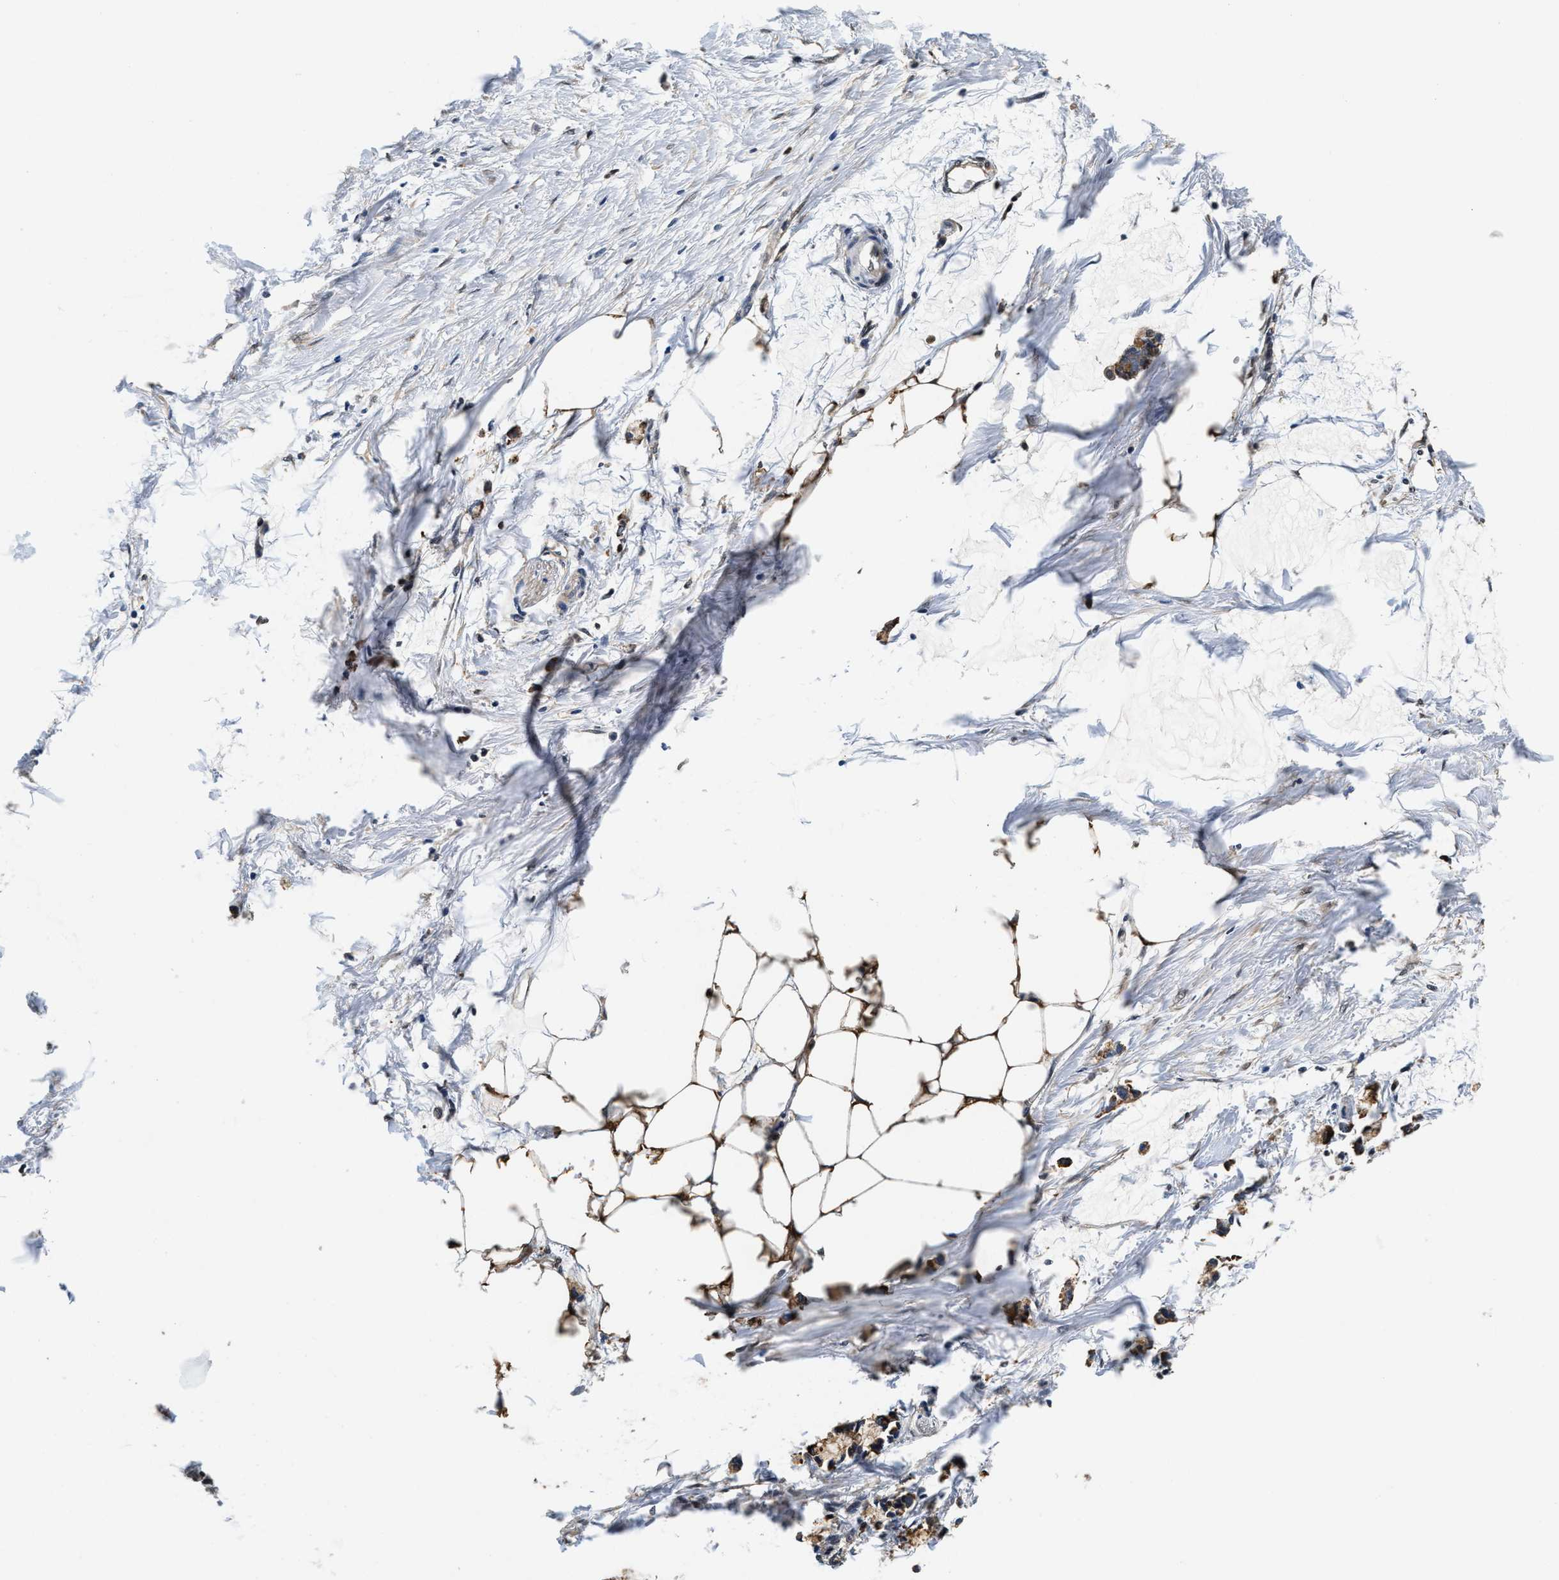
{"staining": {"intensity": "moderate", "quantity": ">75%", "location": "cytoplasmic/membranous"}, "tissue": "adipose tissue", "cell_type": "Adipocytes", "image_type": "normal", "snomed": [{"axis": "morphology", "description": "Normal tissue, NOS"}, {"axis": "morphology", "description": "Adenocarcinoma, NOS"}, {"axis": "topography", "description": "Colon"}, {"axis": "topography", "description": "Peripheral nerve tissue"}], "caption": "Adipocytes show medium levels of moderate cytoplasmic/membranous expression in approximately >75% of cells in unremarkable adipose tissue.", "gene": "PHPT1", "patient": {"sex": "male", "age": 14}}